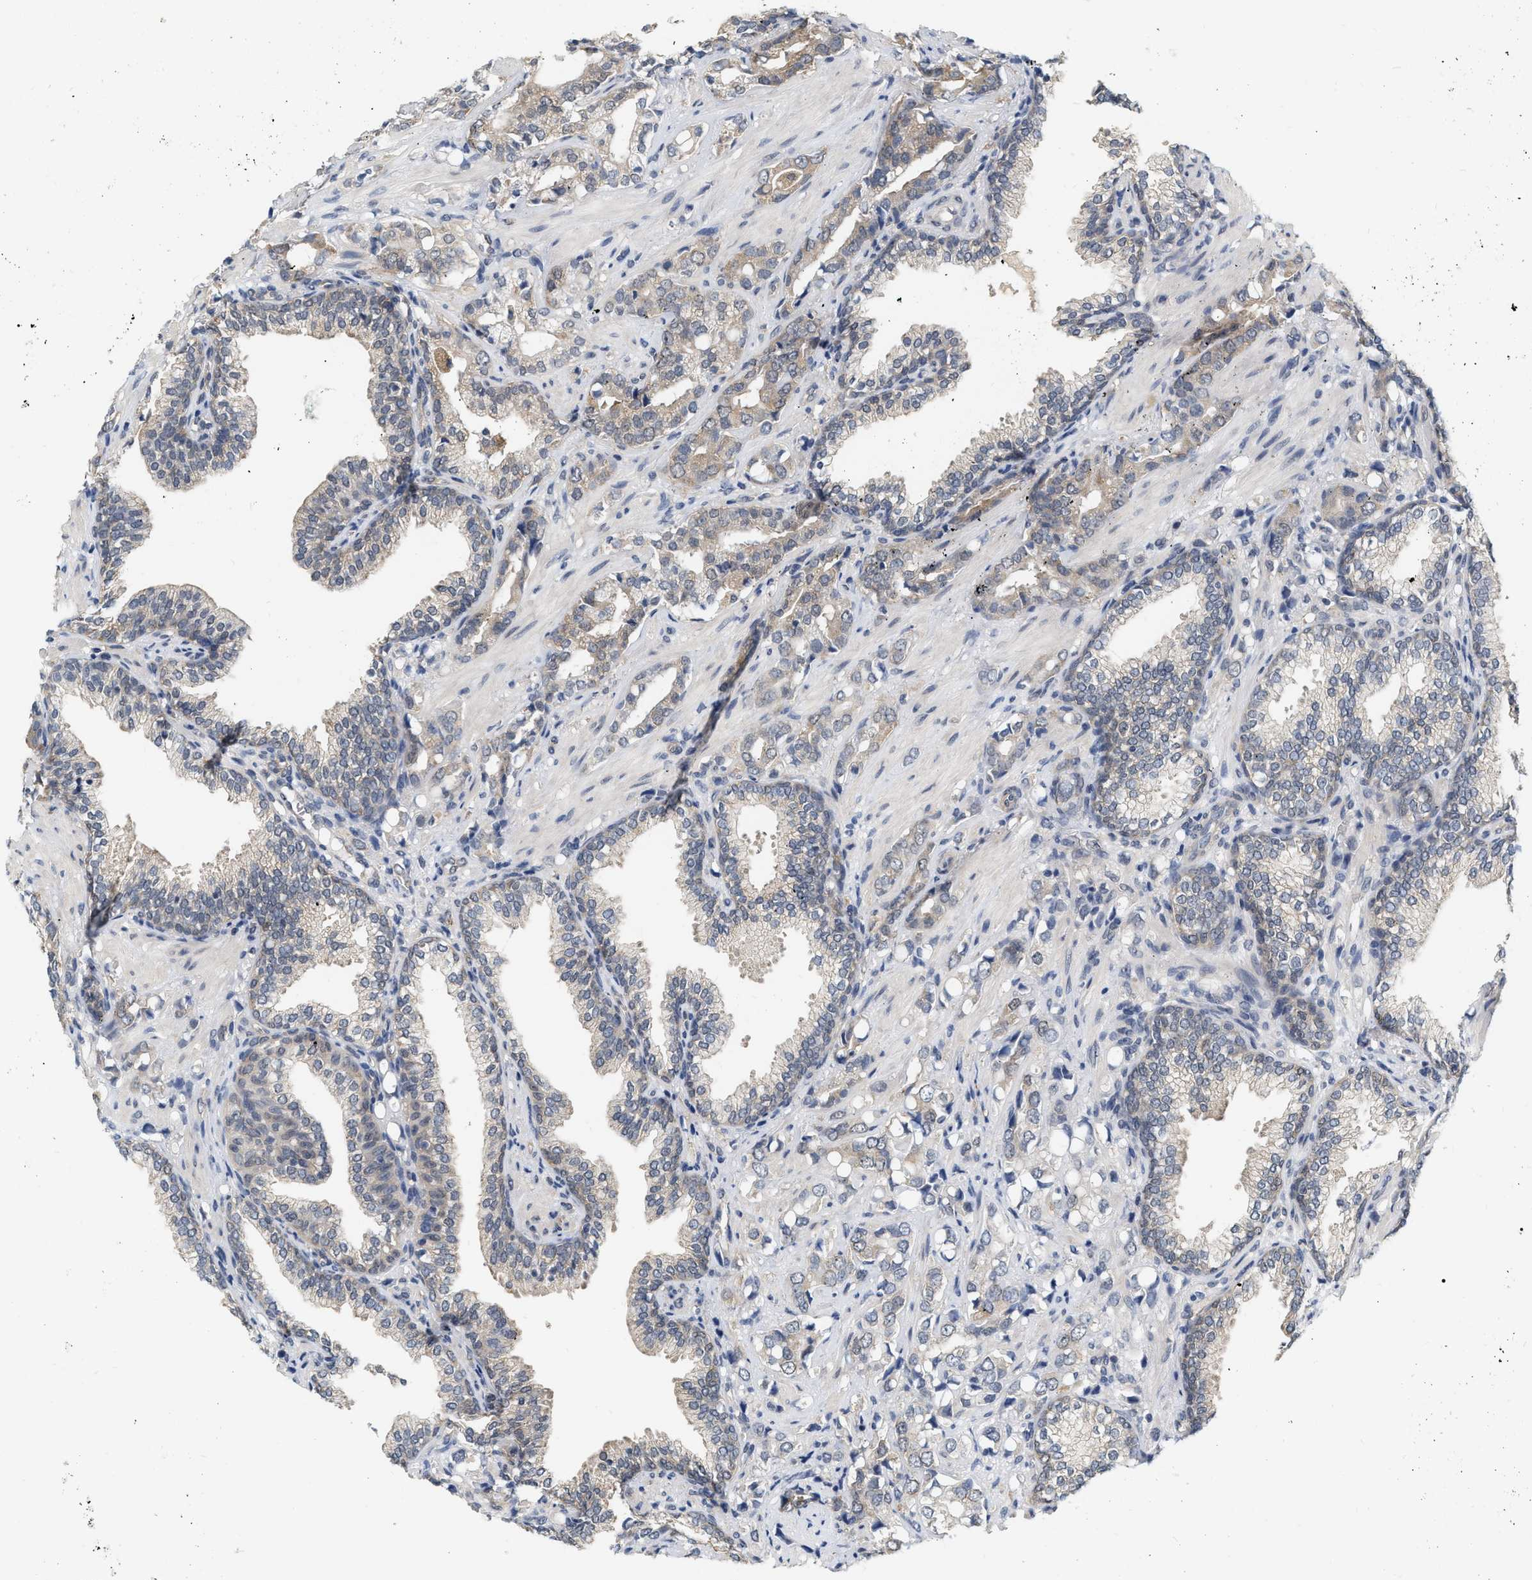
{"staining": {"intensity": "weak", "quantity": "25%-75%", "location": "cytoplasmic/membranous"}, "tissue": "prostate cancer", "cell_type": "Tumor cells", "image_type": "cancer", "snomed": [{"axis": "morphology", "description": "Adenocarcinoma, High grade"}, {"axis": "topography", "description": "Prostate"}], "caption": "Protein staining of prostate high-grade adenocarcinoma tissue reveals weak cytoplasmic/membranous expression in approximately 25%-75% of tumor cells.", "gene": "RUVBL1", "patient": {"sex": "male", "age": 52}}